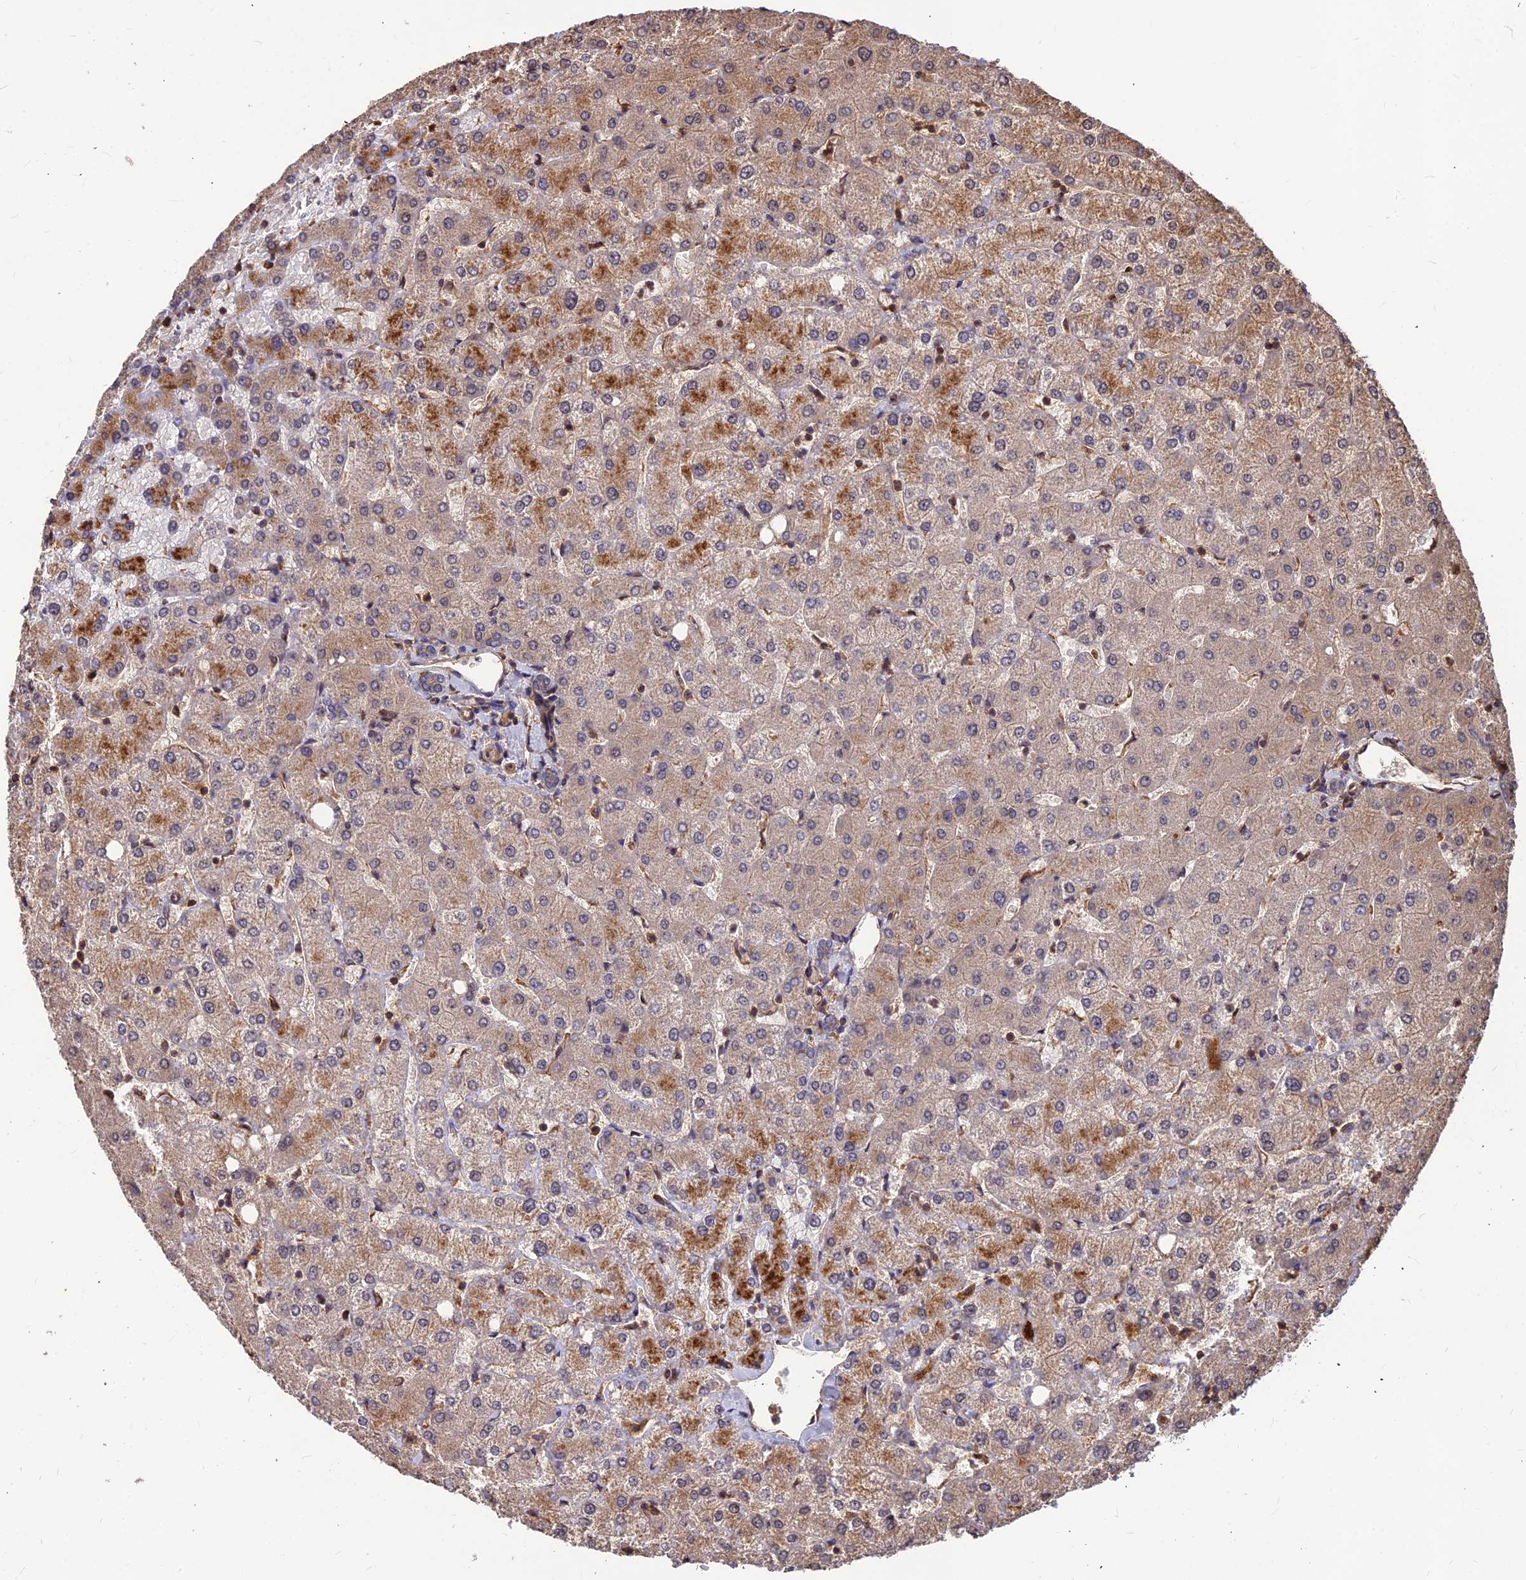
{"staining": {"intensity": "weak", "quantity": "25%-75%", "location": "cytoplasmic/membranous"}, "tissue": "liver", "cell_type": "Cholangiocytes", "image_type": "normal", "snomed": [{"axis": "morphology", "description": "Normal tissue, NOS"}, {"axis": "topography", "description": "Liver"}], "caption": "Liver was stained to show a protein in brown. There is low levels of weak cytoplasmic/membranous expression in about 25%-75% of cholangiocytes. The staining was performed using DAB, with brown indicating positive protein expression. Nuclei are stained blue with hematoxylin.", "gene": "ZNF467", "patient": {"sex": "female", "age": 54}}